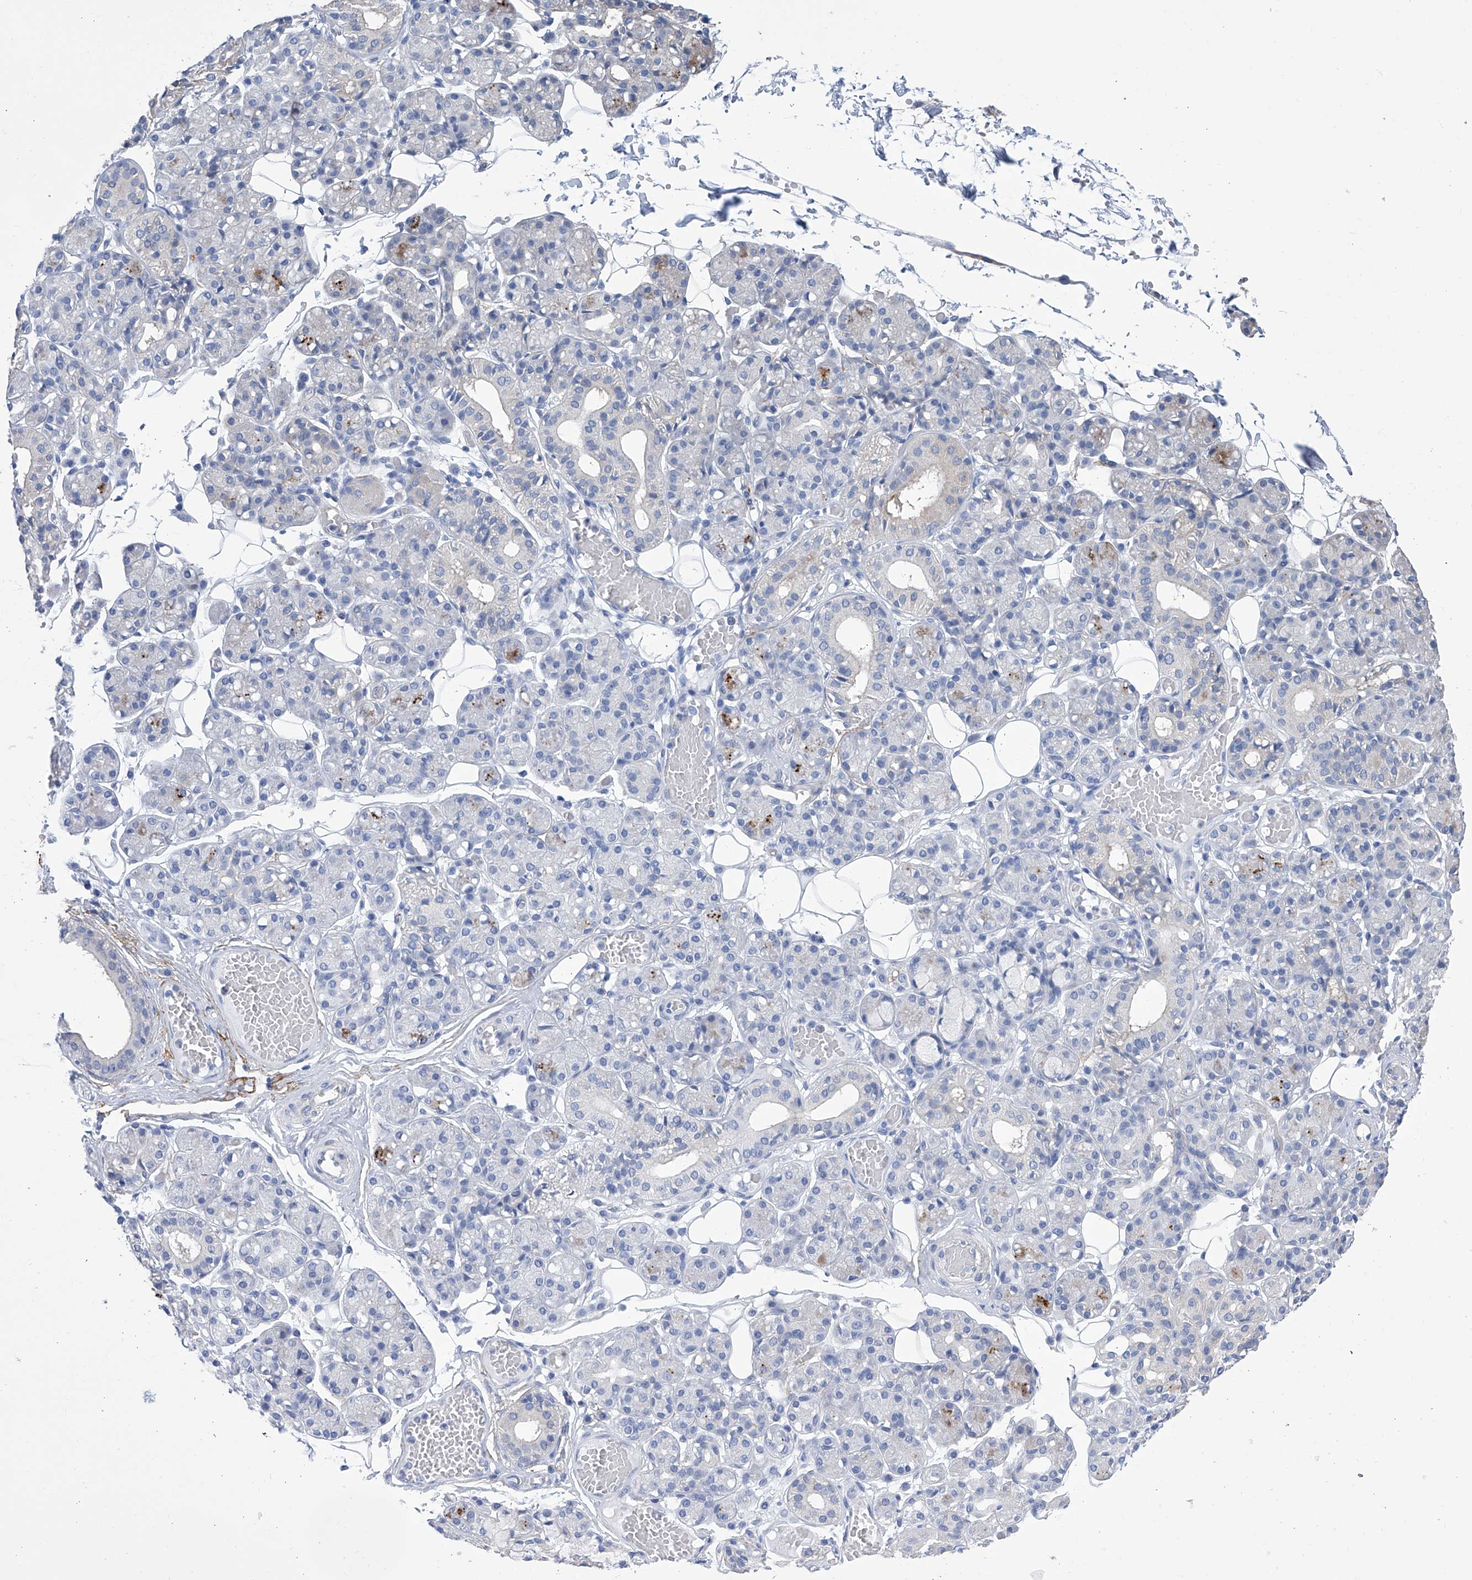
{"staining": {"intensity": "negative", "quantity": "none", "location": "none"}, "tissue": "salivary gland", "cell_type": "Glandular cells", "image_type": "normal", "snomed": [{"axis": "morphology", "description": "Normal tissue, NOS"}, {"axis": "topography", "description": "Salivary gland"}], "caption": "Immunohistochemistry (IHC) photomicrograph of benign salivary gland: salivary gland stained with DAB exhibits no significant protein expression in glandular cells. The staining is performed using DAB brown chromogen with nuclei counter-stained in using hematoxylin.", "gene": "SMS", "patient": {"sex": "male", "age": 63}}